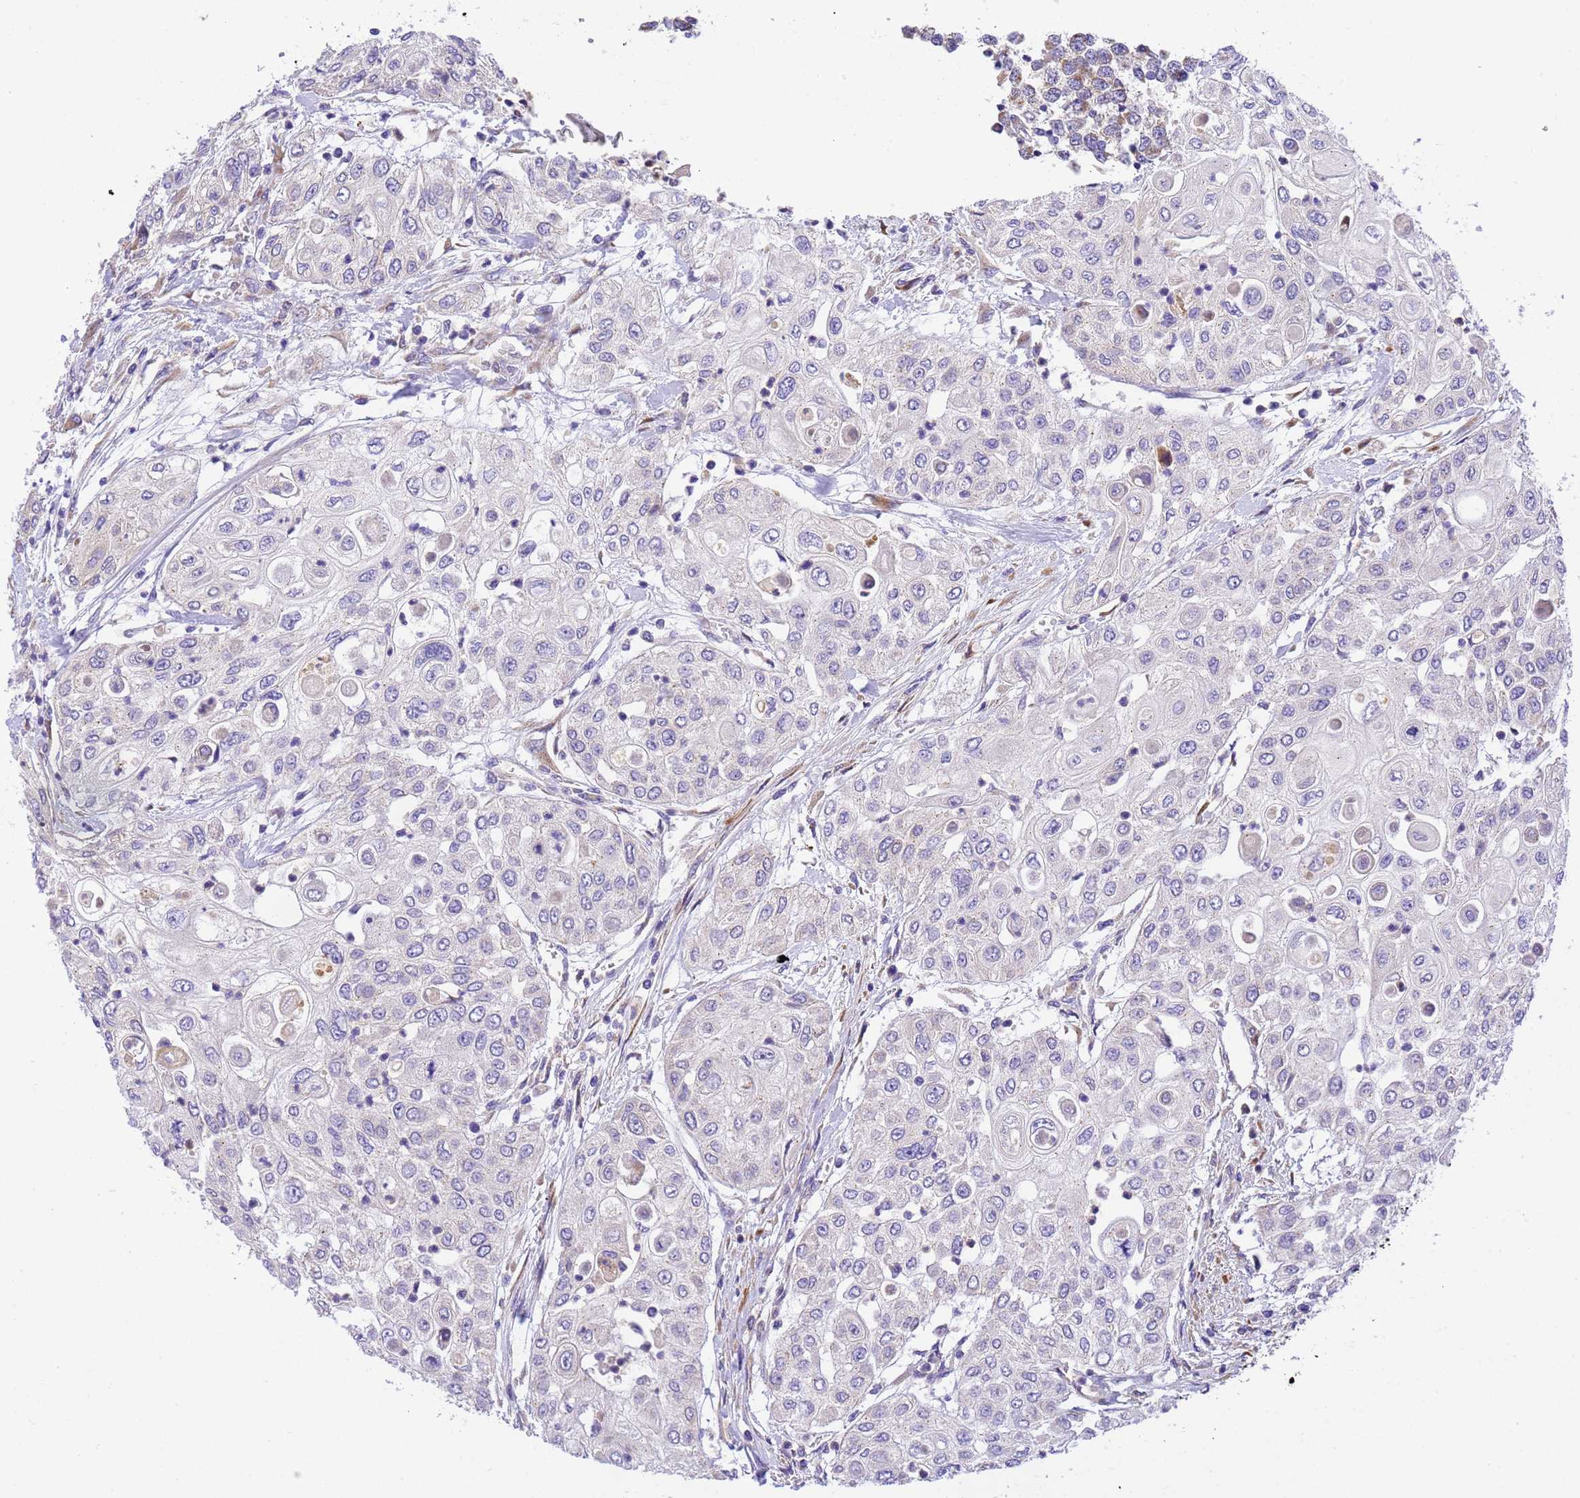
{"staining": {"intensity": "negative", "quantity": "none", "location": "none"}, "tissue": "urothelial cancer", "cell_type": "Tumor cells", "image_type": "cancer", "snomed": [{"axis": "morphology", "description": "Urothelial carcinoma, High grade"}, {"axis": "topography", "description": "Urinary bladder"}], "caption": "Tumor cells show no significant expression in urothelial carcinoma (high-grade).", "gene": "RHBDD3", "patient": {"sex": "female", "age": 79}}